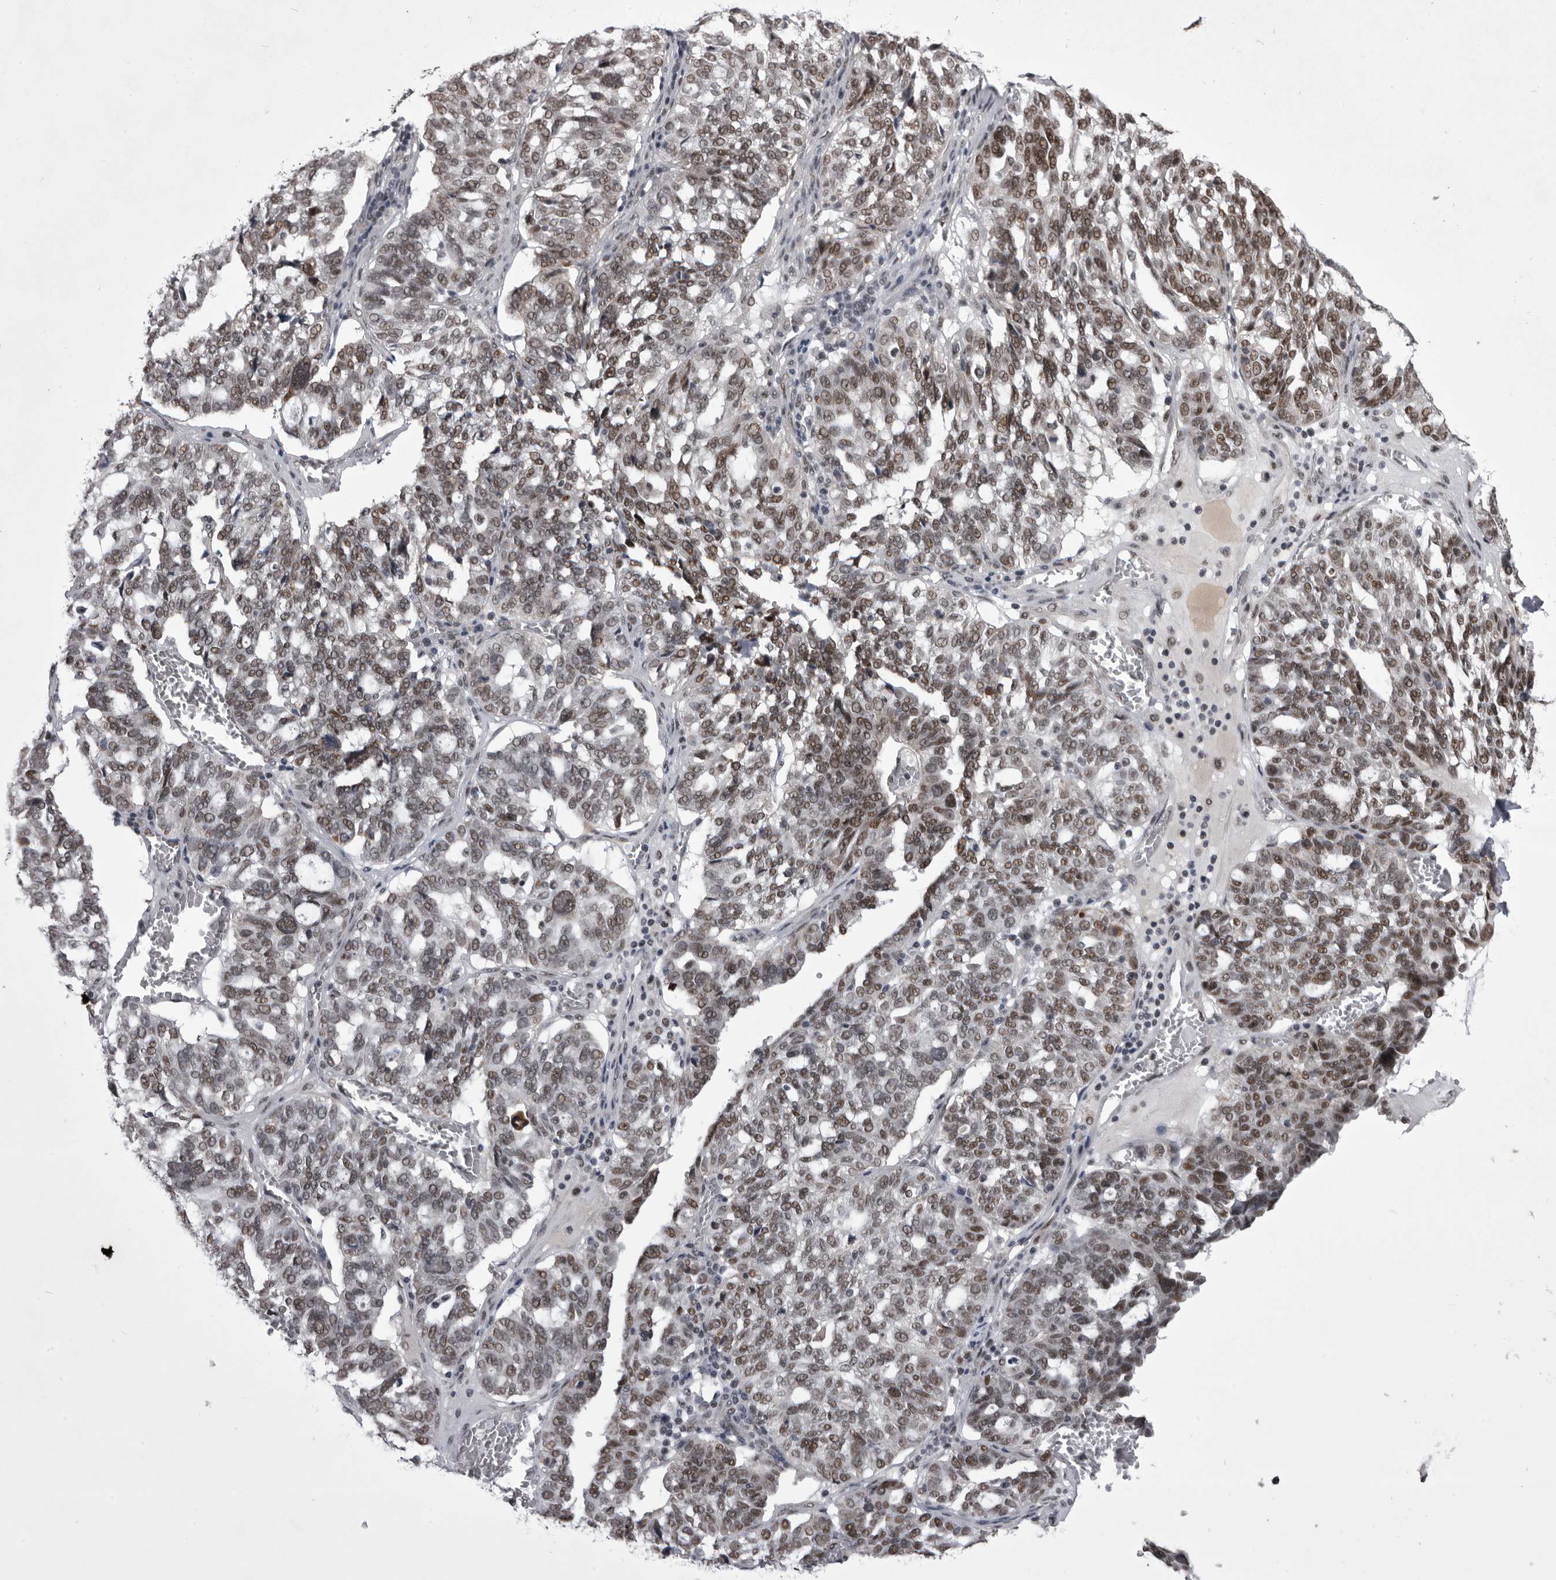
{"staining": {"intensity": "moderate", "quantity": "25%-75%", "location": "nuclear"}, "tissue": "ovarian cancer", "cell_type": "Tumor cells", "image_type": "cancer", "snomed": [{"axis": "morphology", "description": "Cystadenocarcinoma, serous, NOS"}, {"axis": "topography", "description": "Ovary"}], "caption": "Immunohistochemistry (IHC) (DAB (3,3'-diaminobenzidine)) staining of human ovarian cancer (serous cystadenocarcinoma) shows moderate nuclear protein positivity in approximately 25%-75% of tumor cells.", "gene": "PRPF3", "patient": {"sex": "female", "age": 59}}